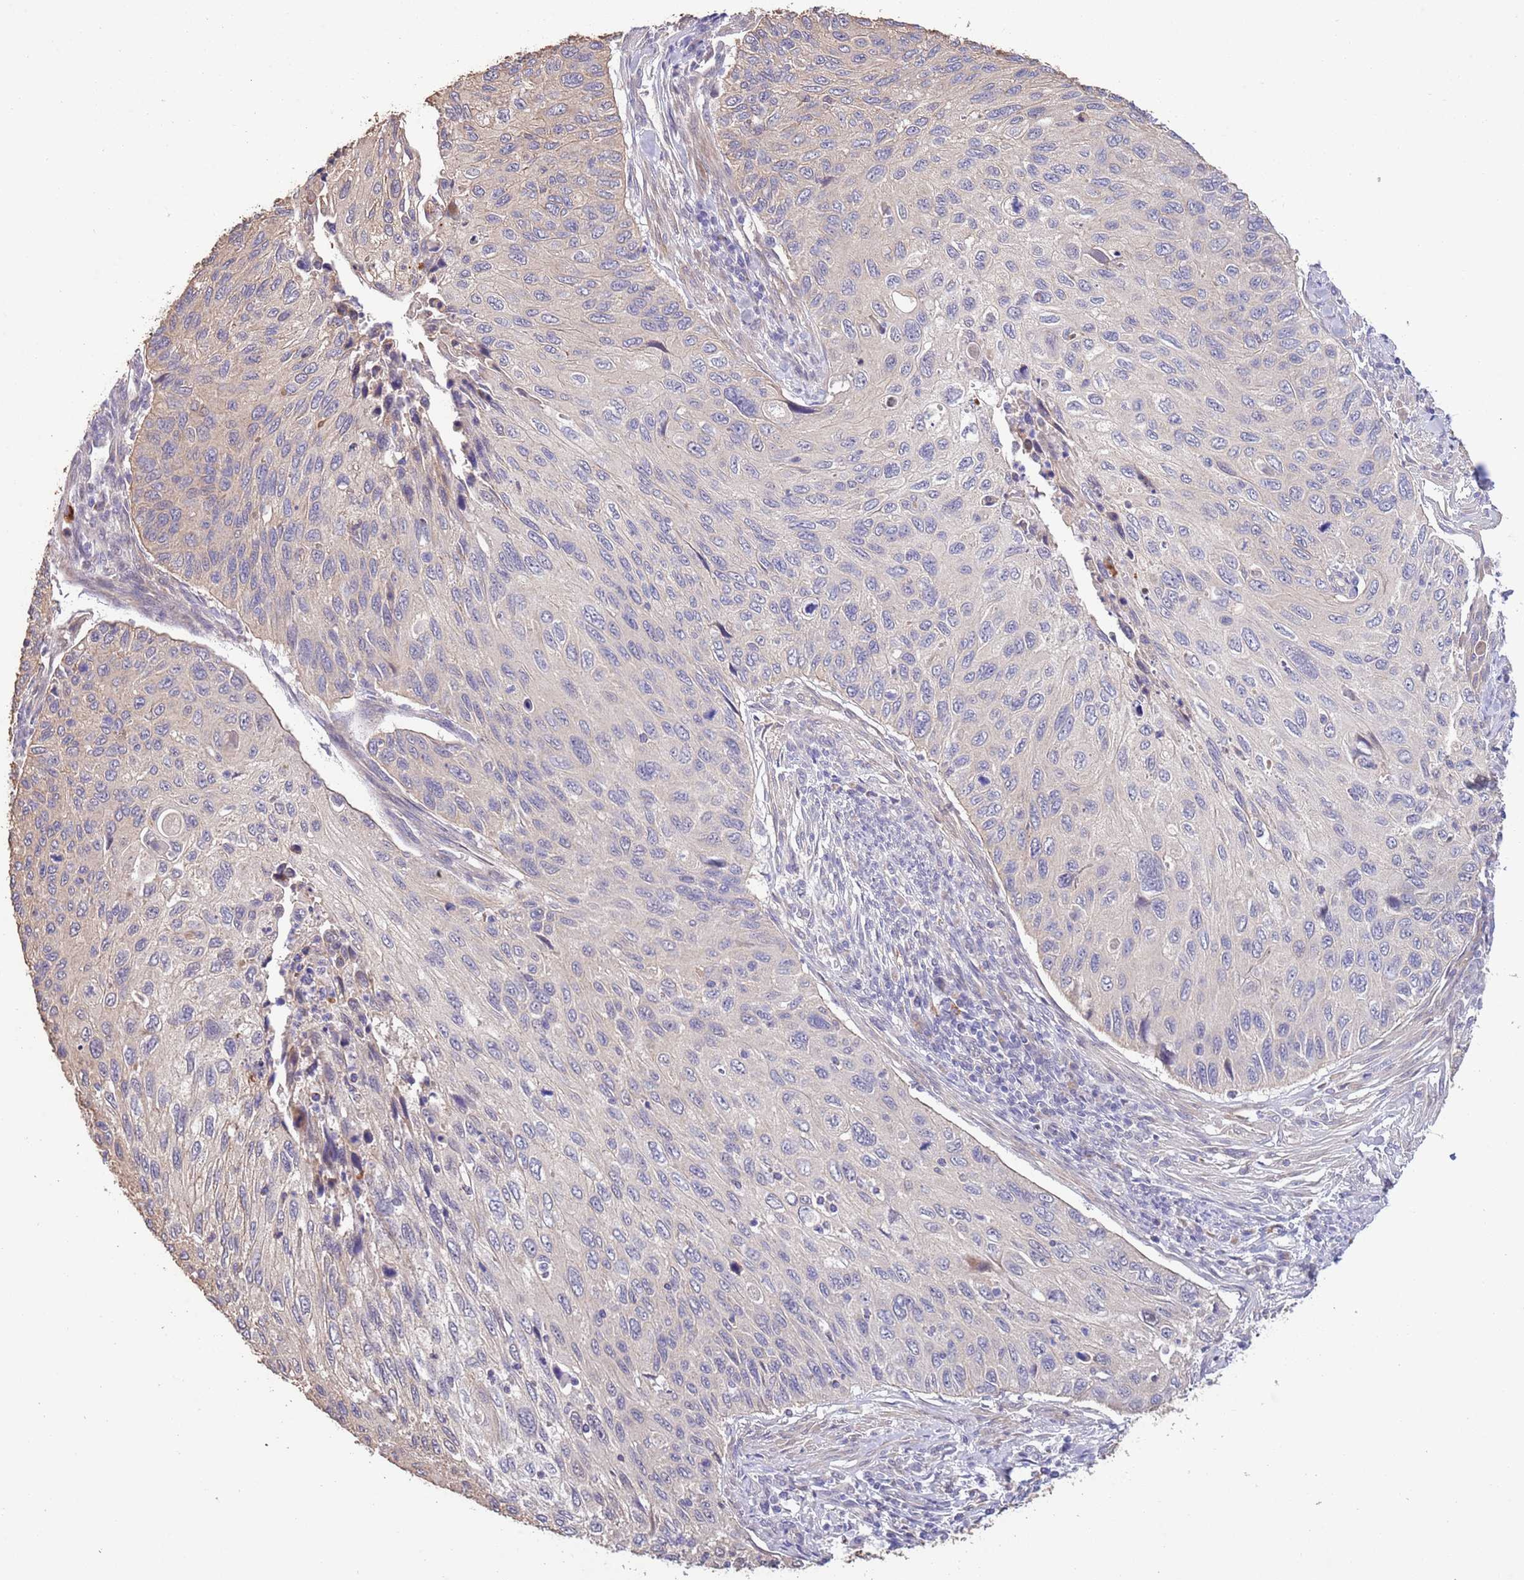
{"staining": {"intensity": "weak", "quantity": "<25%", "location": "cytoplasmic/membranous"}, "tissue": "cervical cancer", "cell_type": "Tumor cells", "image_type": "cancer", "snomed": [{"axis": "morphology", "description": "Squamous cell carcinoma, NOS"}, {"axis": "topography", "description": "Cervix"}], "caption": "High power microscopy photomicrograph of an immunohistochemistry (IHC) micrograph of squamous cell carcinoma (cervical), revealing no significant staining in tumor cells.", "gene": "LIPJ", "patient": {"sex": "female", "age": 70}}